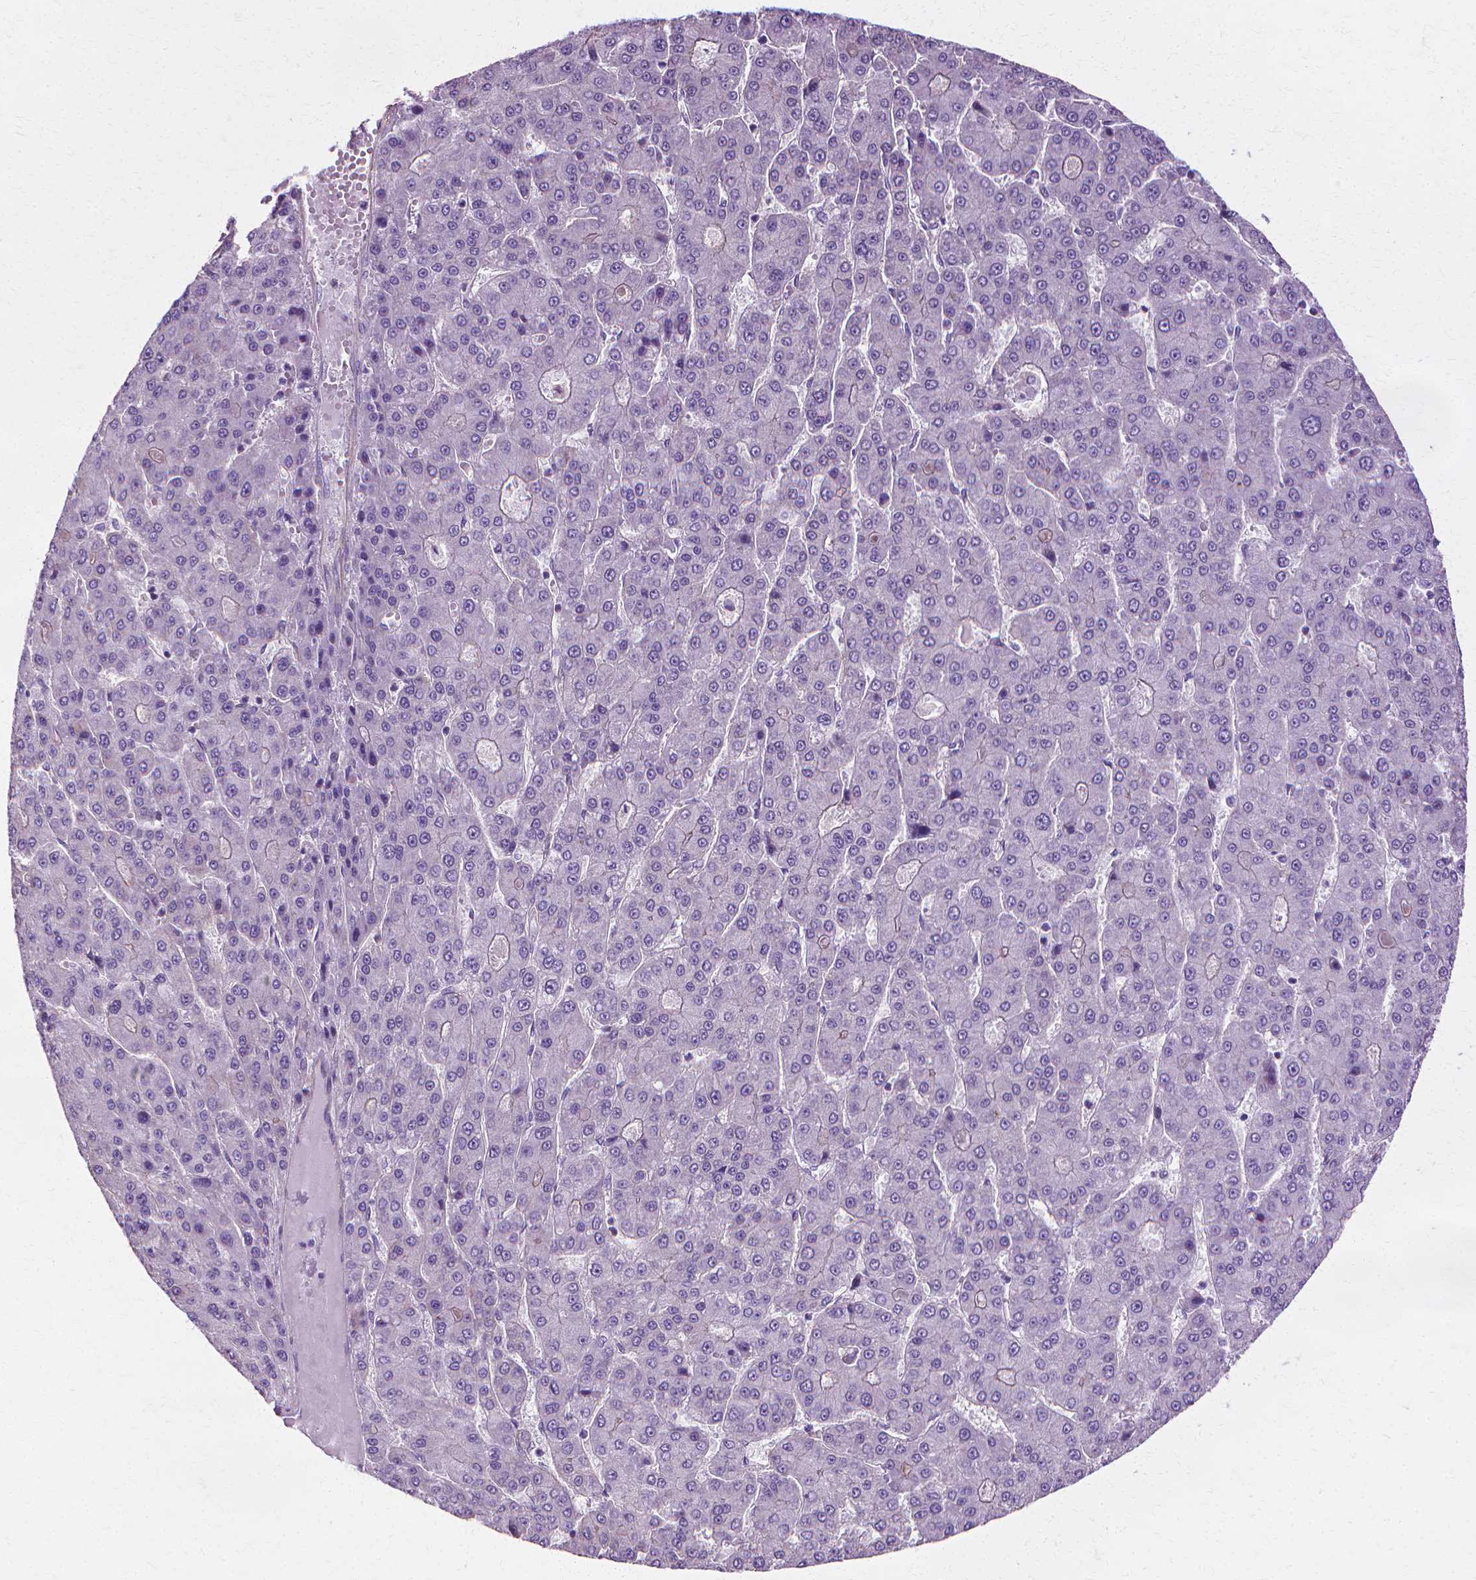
{"staining": {"intensity": "negative", "quantity": "none", "location": "none"}, "tissue": "liver cancer", "cell_type": "Tumor cells", "image_type": "cancer", "snomed": [{"axis": "morphology", "description": "Carcinoma, Hepatocellular, NOS"}, {"axis": "topography", "description": "Liver"}], "caption": "Liver cancer was stained to show a protein in brown. There is no significant staining in tumor cells.", "gene": "CFAP157", "patient": {"sex": "male", "age": 70}}